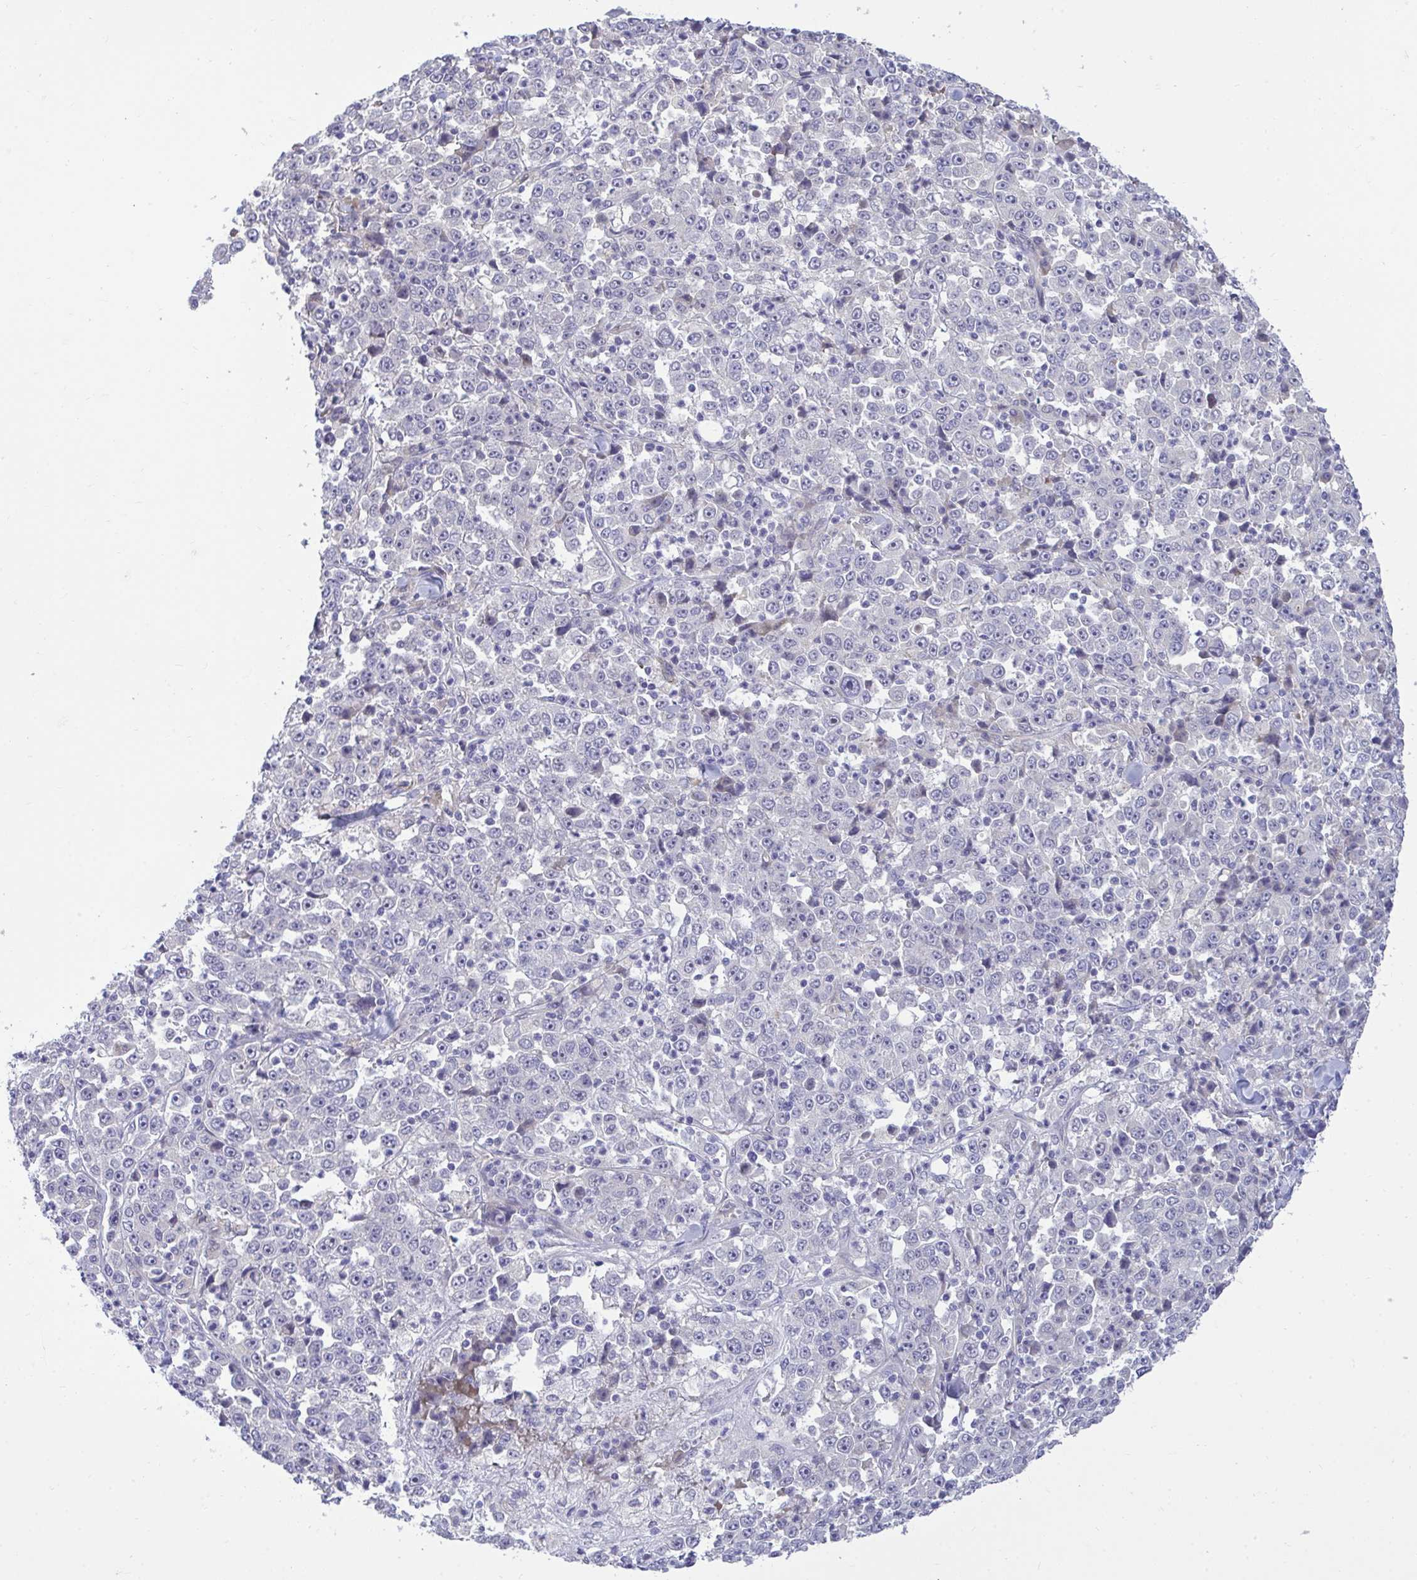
{"staining": {"intensity": "negative", "quantity": "none", "location": "none"}, "tissue": "stomach cancer", "cell_type": "Tumor cells", "image_type": "cancer", "snomed": [{"axis": "morphology", "description": "Normal tissue, NOS"}, {"axis": "morphology", "description": "Adenocarcinoma, NOS"}, {"axis": "topography", "description": "Stomach, upper"}, {"axis": "topography", "description": "Stomach"}], "caption": "Human adenocarcinoma (stomach) stained for a protein using IHC demonstrates no expression in tumor cells.", "gene": "HMBOX1", "patient": {"sex": "male", "age": 59}}